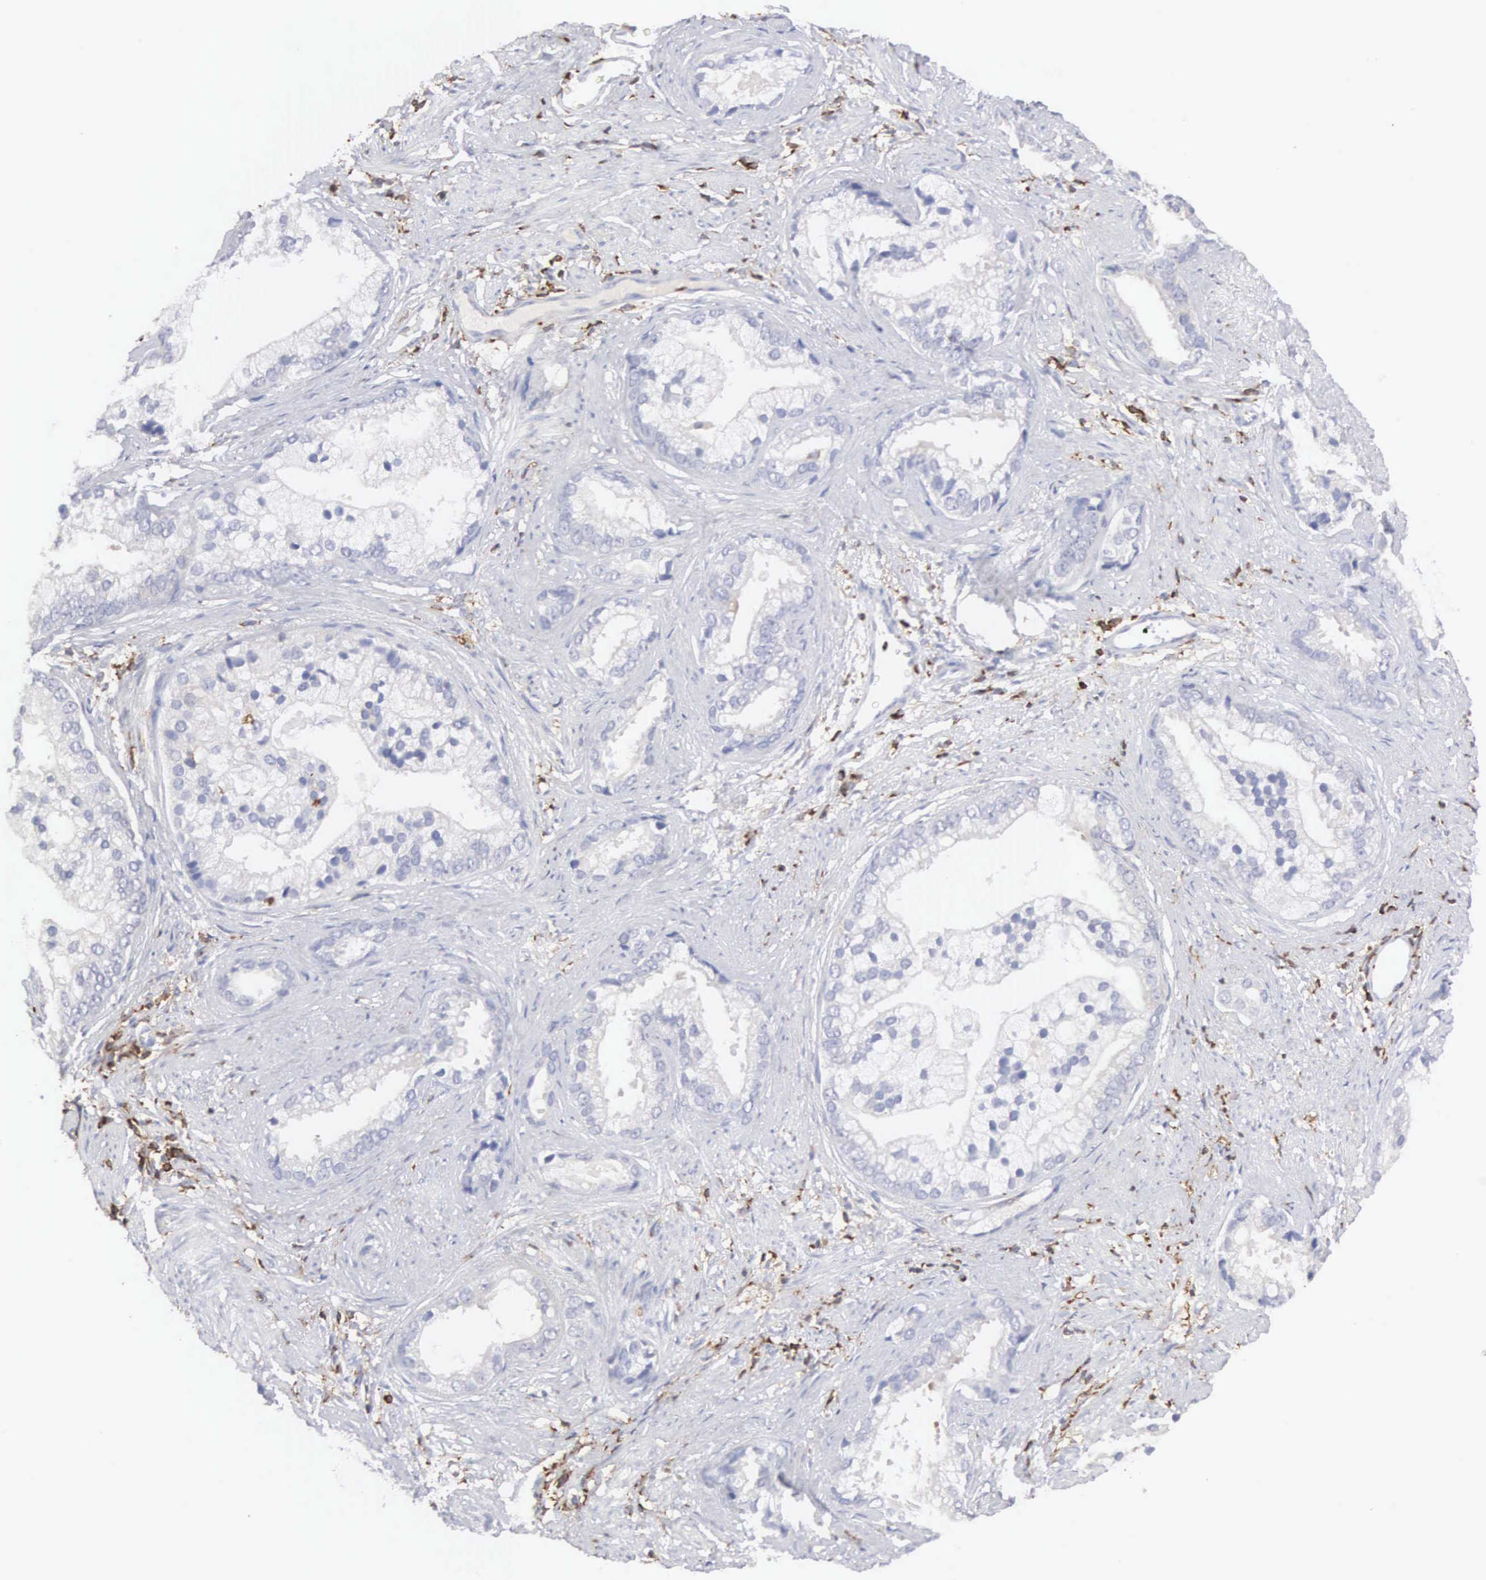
{"staining": {"intensity": "negative", "quantity": "none", "location": "none"}, "tissue": "colorectal cancer", "cell_type": "Tumor cells", "image_type": "cancer", "snomed": [{"axis": "morphology", "description": "Adenocarcinoma, NOS"}, {"axis": "topography", "description": "Colon"}], "caption": "IHC photomicrograph of neoplastic tissue: human colorectal adenocarcinoma stained with DAB (3,3'-diaminobenzidine) reveals no significant protein positivity in tumor cells.", "gene": "SH3BP1", "patient": {"sex": "female", "age": 78}}